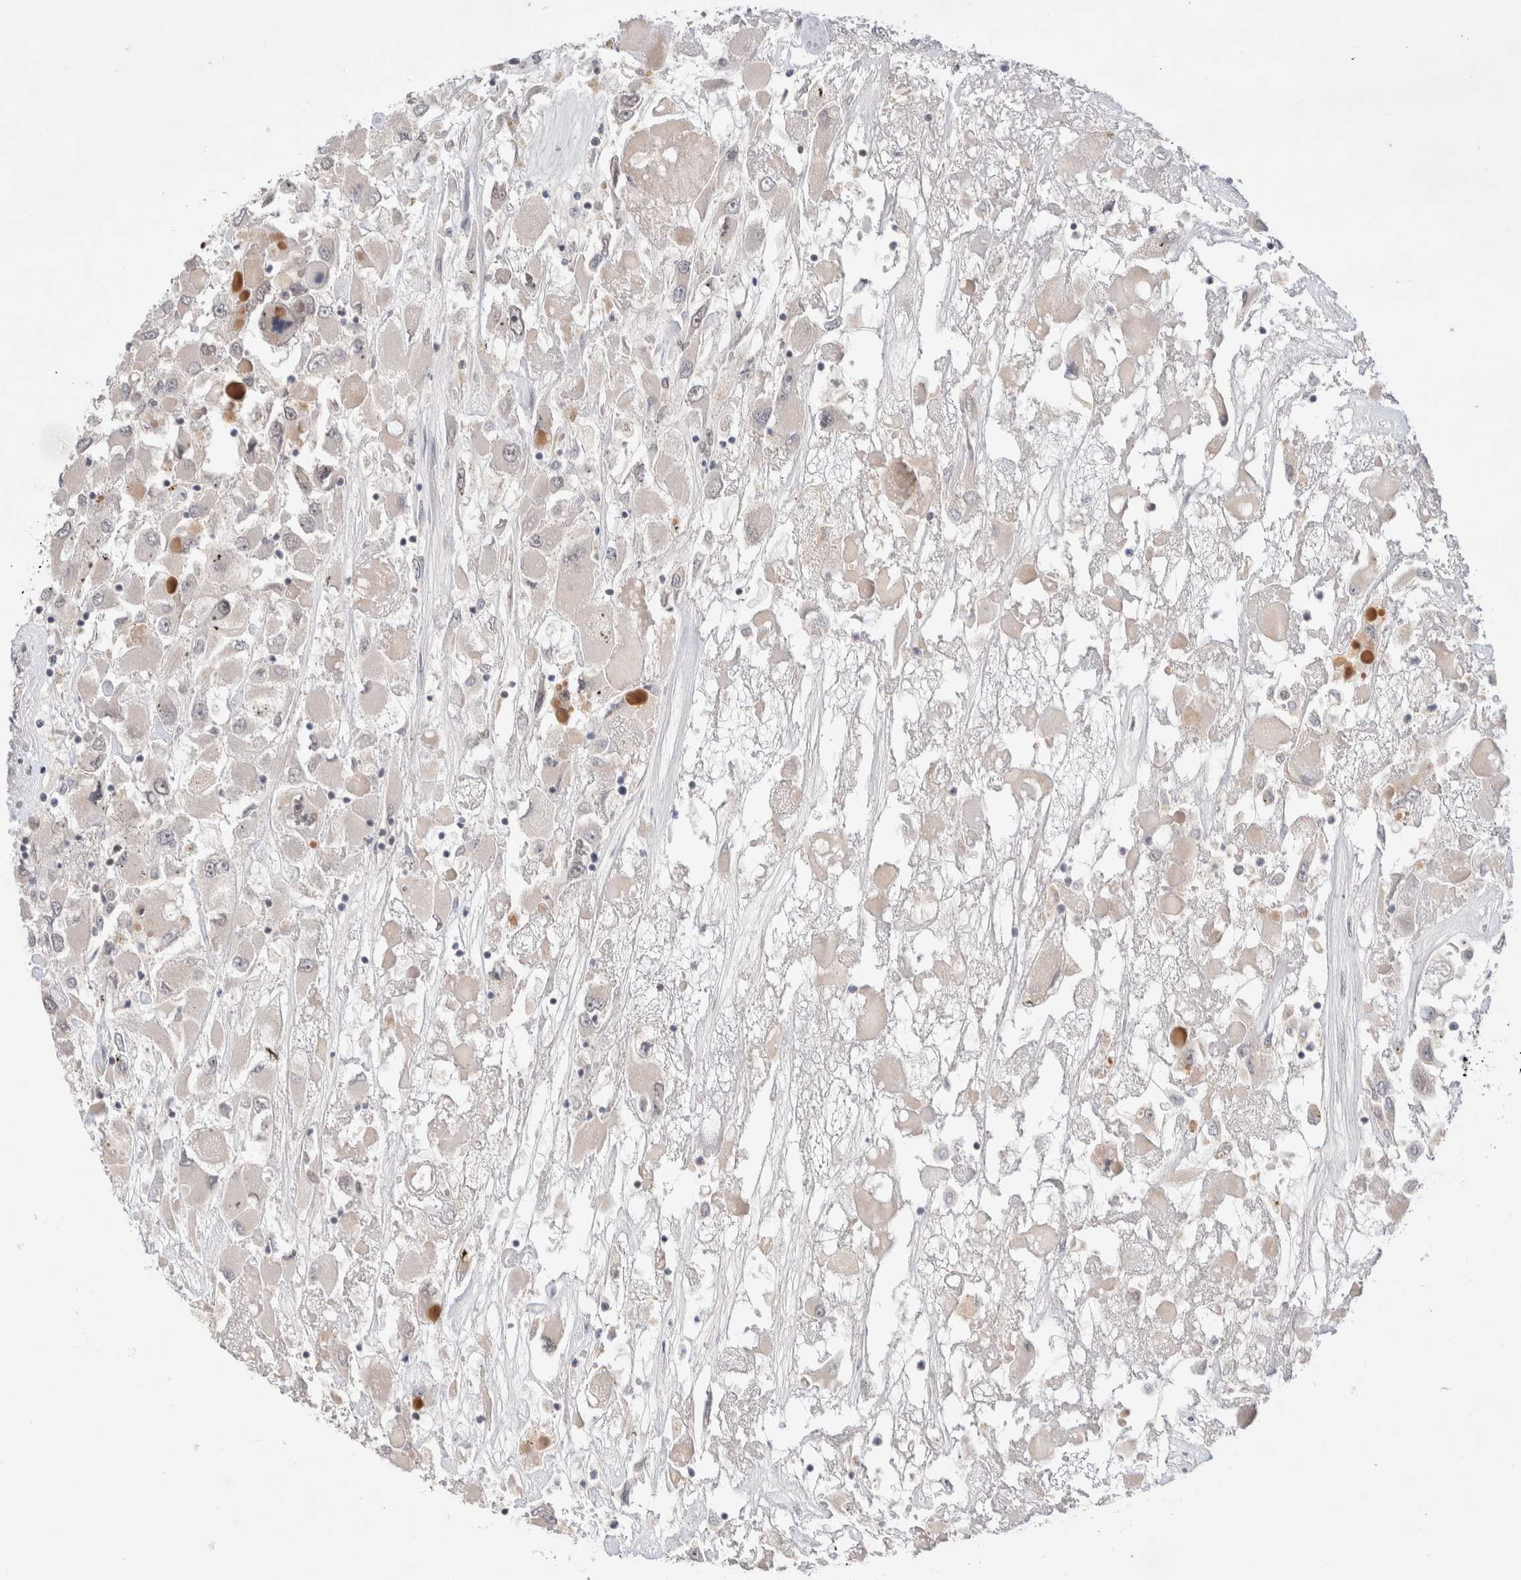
{"staining": {"intensity": "negative", "quantity": "none", "location": "none"}, "tissue": "renal cancer", "cell_type": "Tumor cells", "image_type": "cancer", "snomed": [{"axis": "morphology", "description": "Adenocarcinoma, NOS"}, {"axis": "topography", "description": "Kidney"}], "caption": "This is an immunohistochemistry photomicrograph of adenocarcinoma (renal). There is no expression in tumor cells.", "gene": "GATAD2A", "patient": {"sex": "female", "age": 52}}